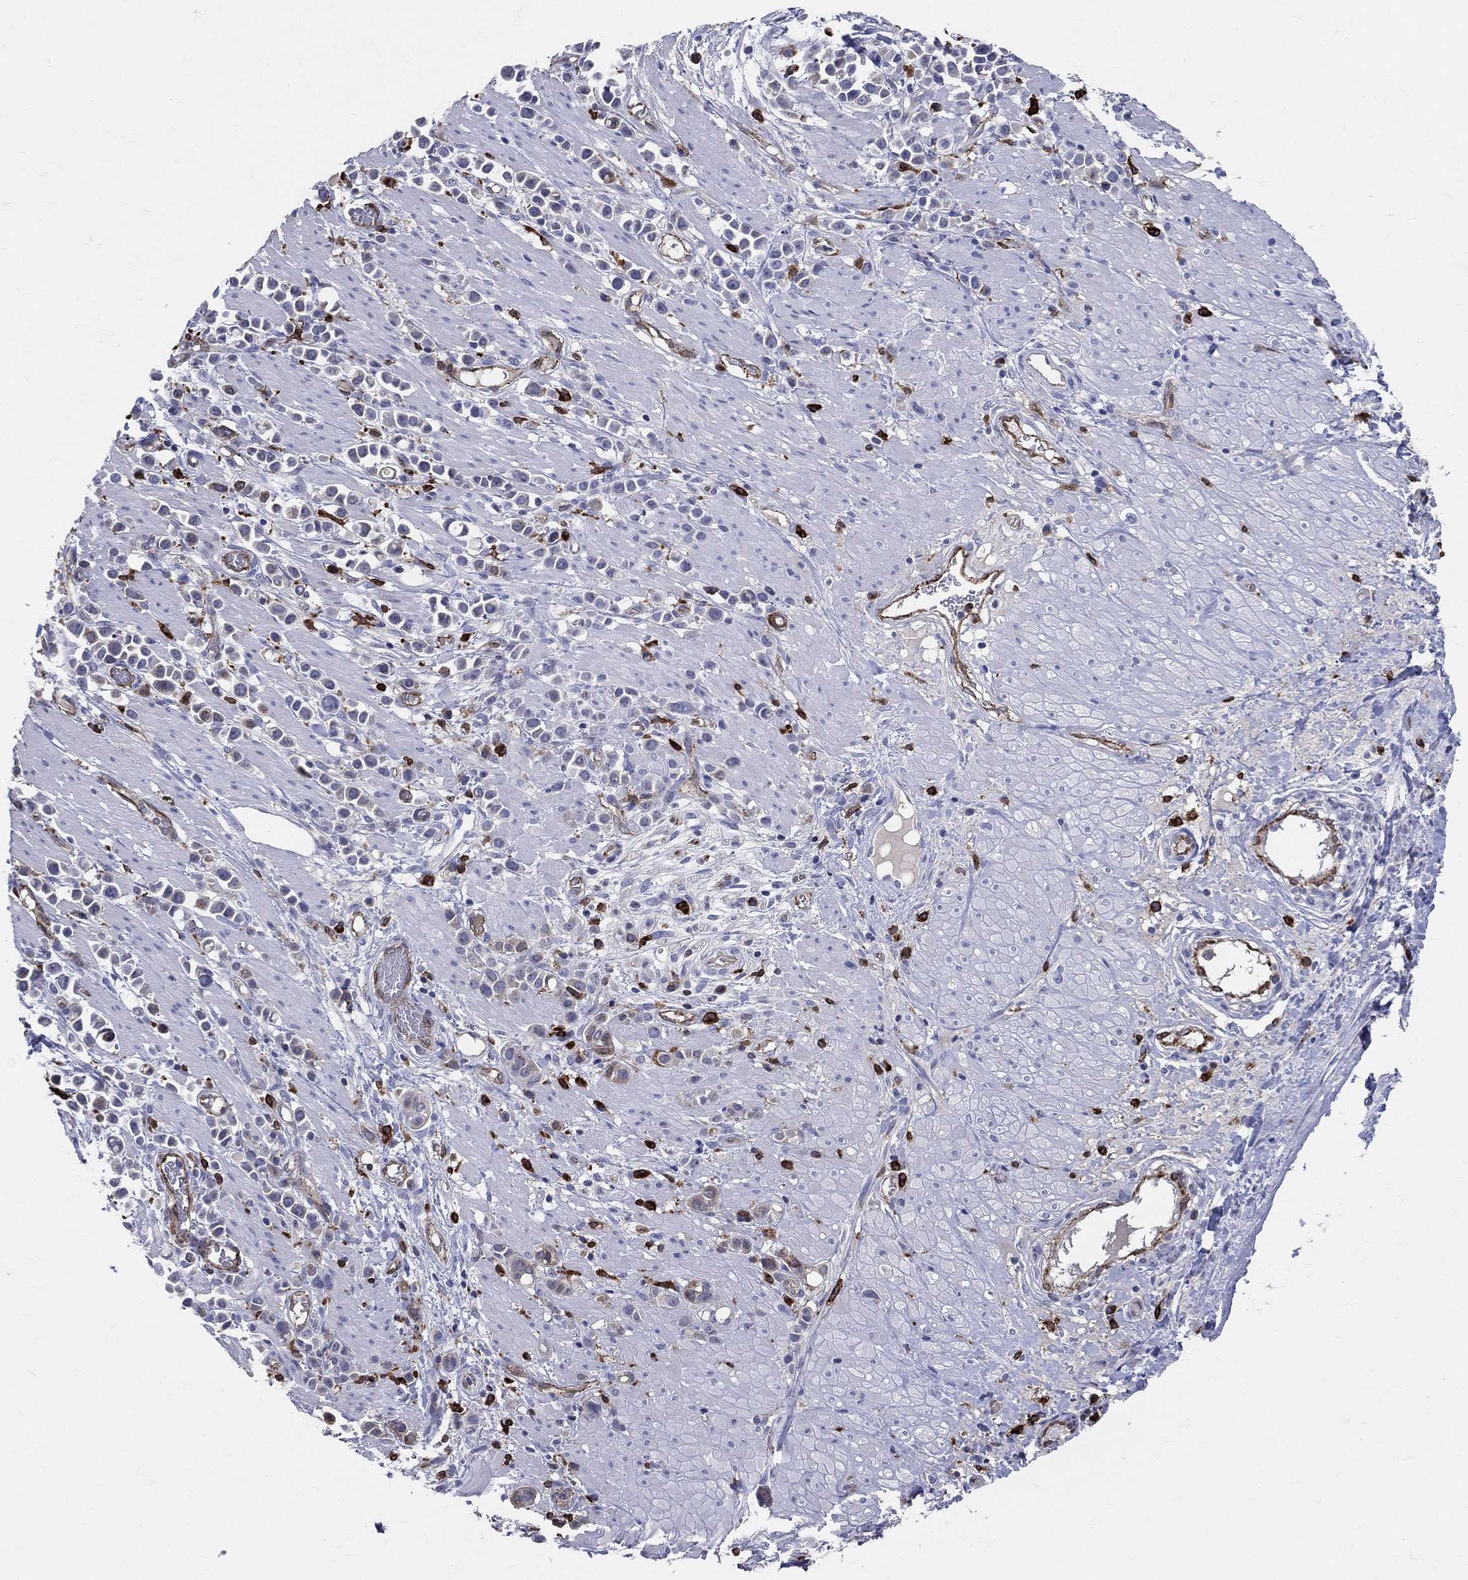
{"staining": {"intensity": "negative", "quantity": "none", "location": "none"}, "tissue": "stomach cancer", "cell_type": "Tumor cells", "image_type": "cancer", "snomed": [{"axis": "morphology", "description": "Adenocarcinoma, NOS"}, {"axis": "topography", "description": "Stomach"}], "caption": "Photomicrograph shows no protein staining in tumor cells of adenocarcinoma (stomach) tissue.", "gene": "CD74", "patient": {"sex": "male", "age": 82}}